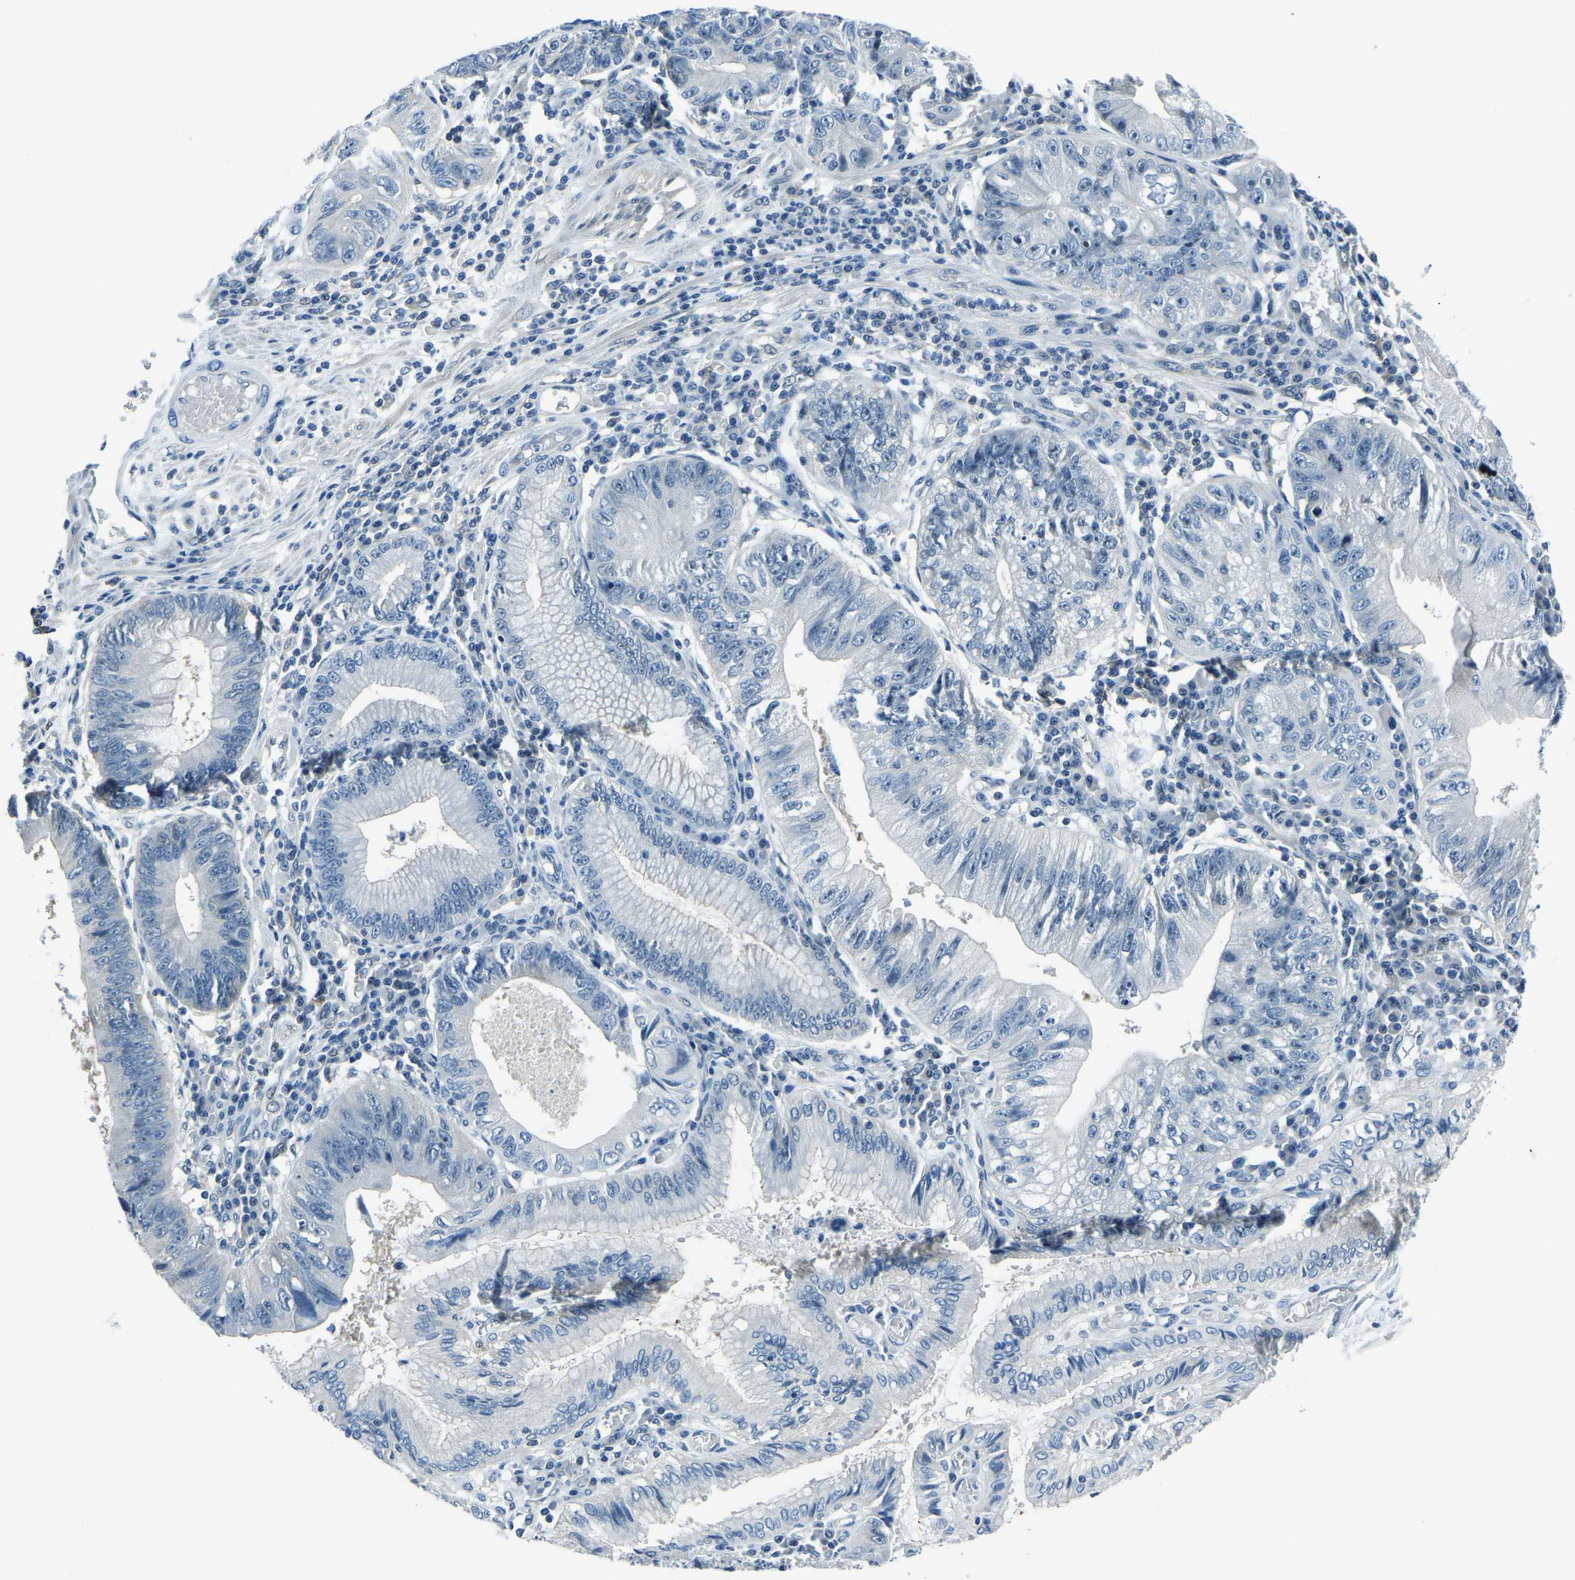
{"staining": {"intensity": "negative", "quantity": "none", "location": "none"}, "tissue": "stomach cancer", "cell_type": "Tumor cells", "image_type": "cancer", "snomed": [{"axis": "morphology", "description": "Adenocarcinoma, NOS"}, {"axis": "topography", "description": "Stomach"}], "caption": "Stomach cancer was stained to show a protein in brown. There is no significant expression in tumor cells.", "gene": "RRP1", "patient": {"sex": "male", "age": 59}}